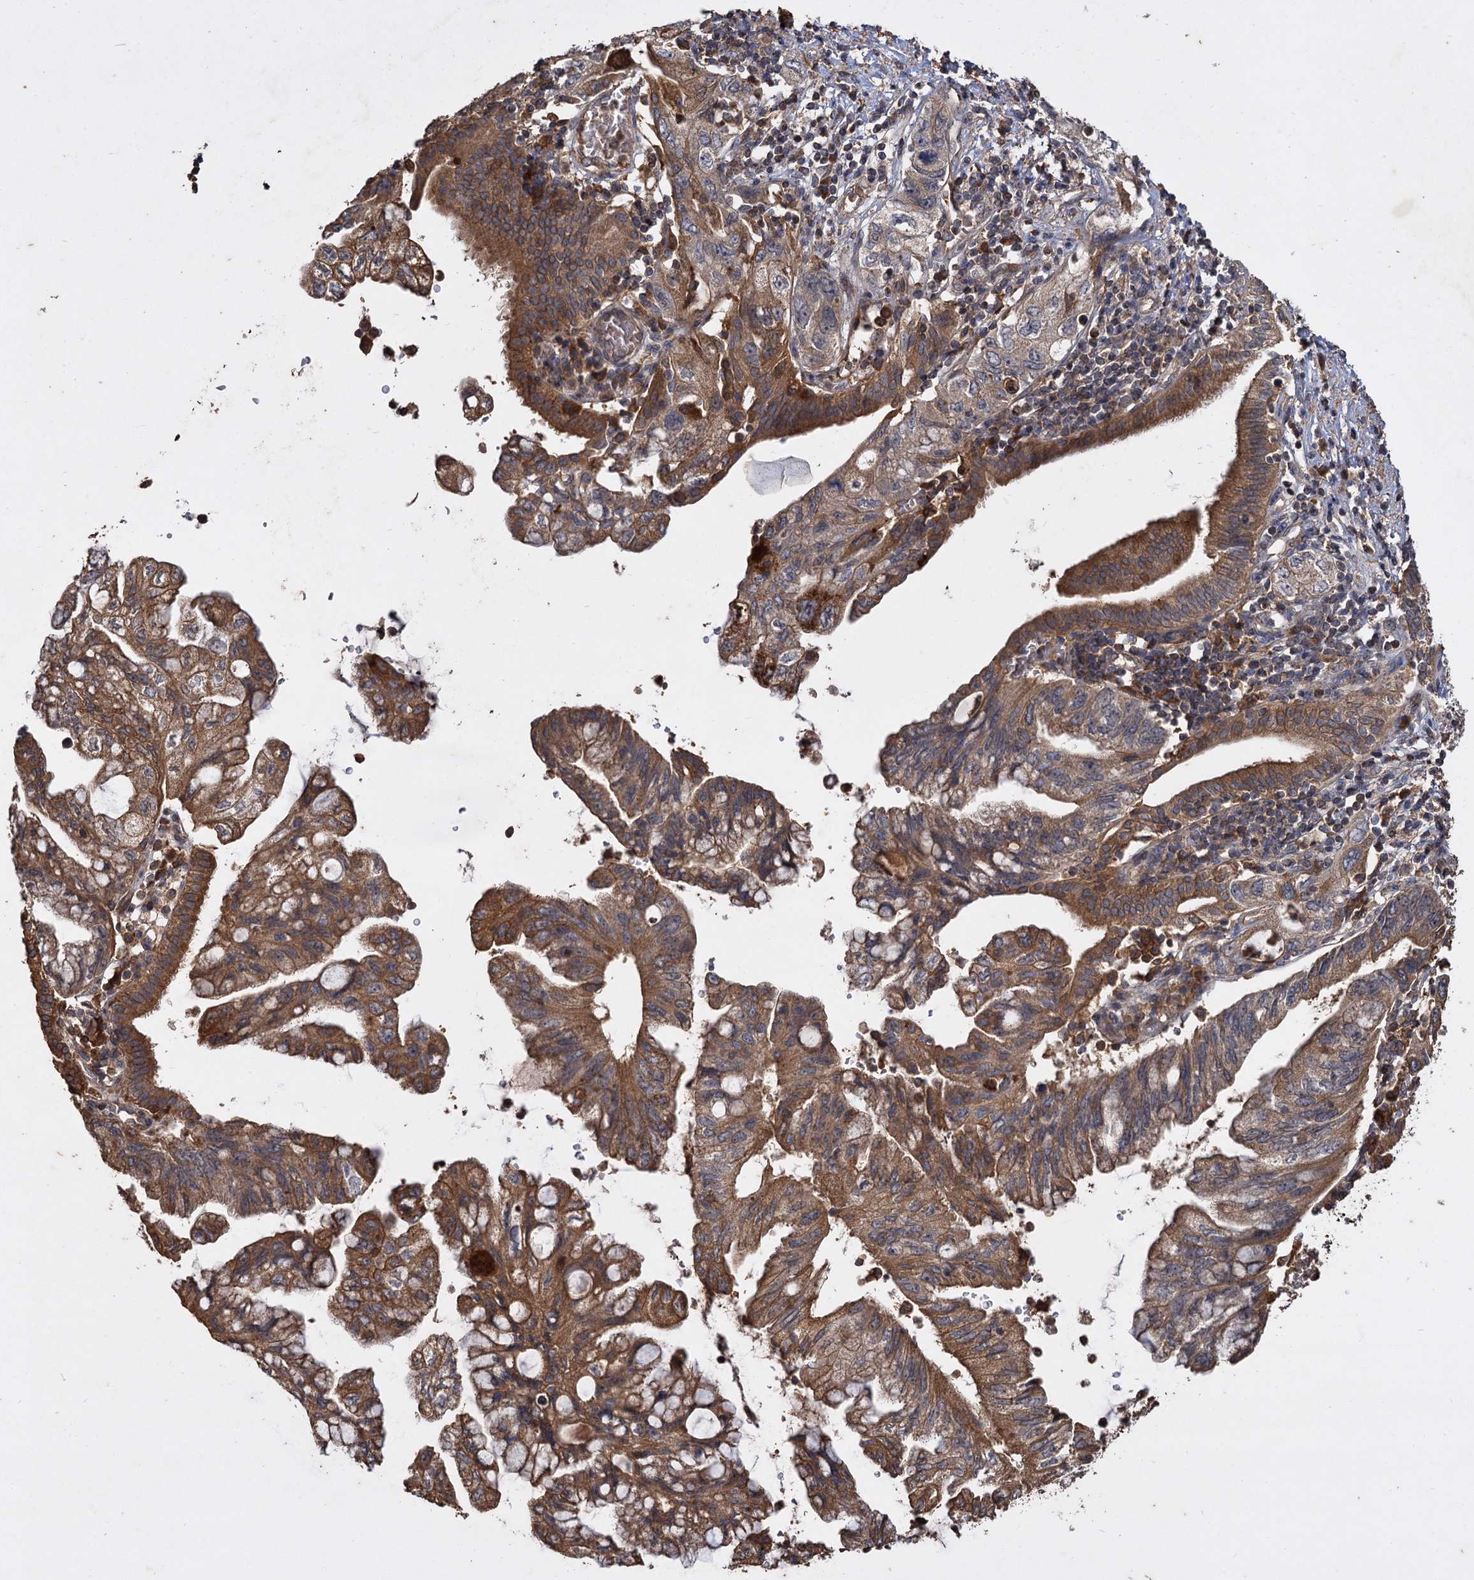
{"staining": {"intensity": "moderate", "quantity": ">75%", "location": "cytoplasmic/membranous"}, "tissue": "pancreatic cancer", "cell_type": "Tumor cells", "image_type": "cancer", "snomed": [{"axis": "morphology", "description": "Adenocarcinoma, NOS"}, {"axis": "topography", "description": "Pancreas"}], "caption": "Adenocarcinoma (pancreatic) was stained to show a protein in brown. There is medium levels of moderate cytoplasmic/membranous positivity in approximately >75% of tumor cells.", "gene": "GCLC", "patient": {"sex": "female", "age": 73}}